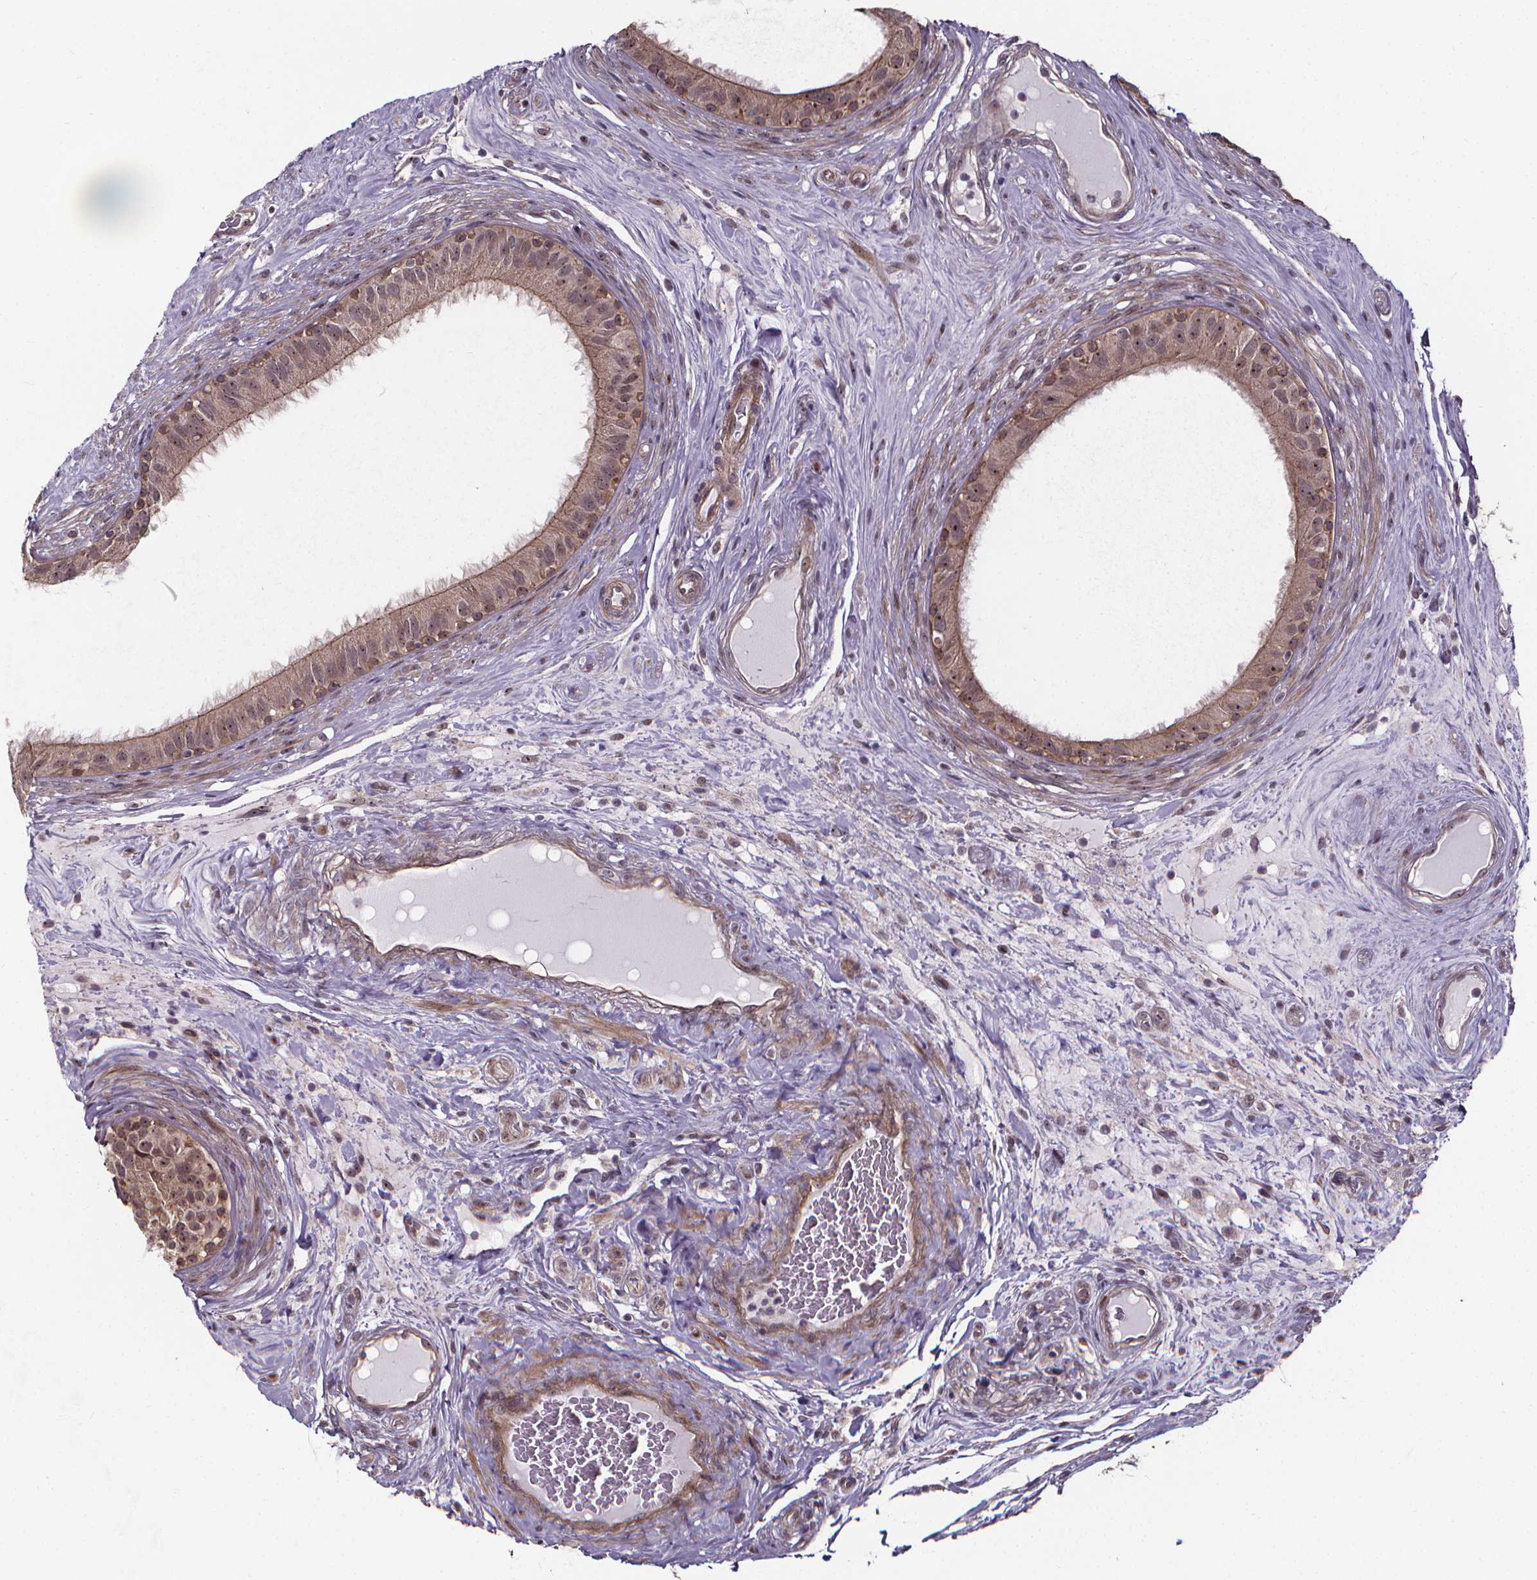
{"staining": {"intensity": "weak", "quantity": "25%-75%", "location": "cytoplasmic/membranous,nuclear"}, "tissue": "epididymis", "cell_type": "Glandular cells", "image_type": "normal", "snomed": [{"axis": "morphology", "description": "Normal tissue, NOS"}, {"axis": "topography", "description": "Epididymis"}], "caption": "High-power microscopy captured an immunohistochemistry image of unremarkable epididymis, revealing weak cytoplasmic/membranous,nuclear expression in about 25%-75% of glandular cells. The staining is performed using DAB brown chromogen to label protein expression. The nuclei are counter-stained blue using hematoxylin.", "gene": "DDIT3", "patient": {"sex": "male", "age": 59}}